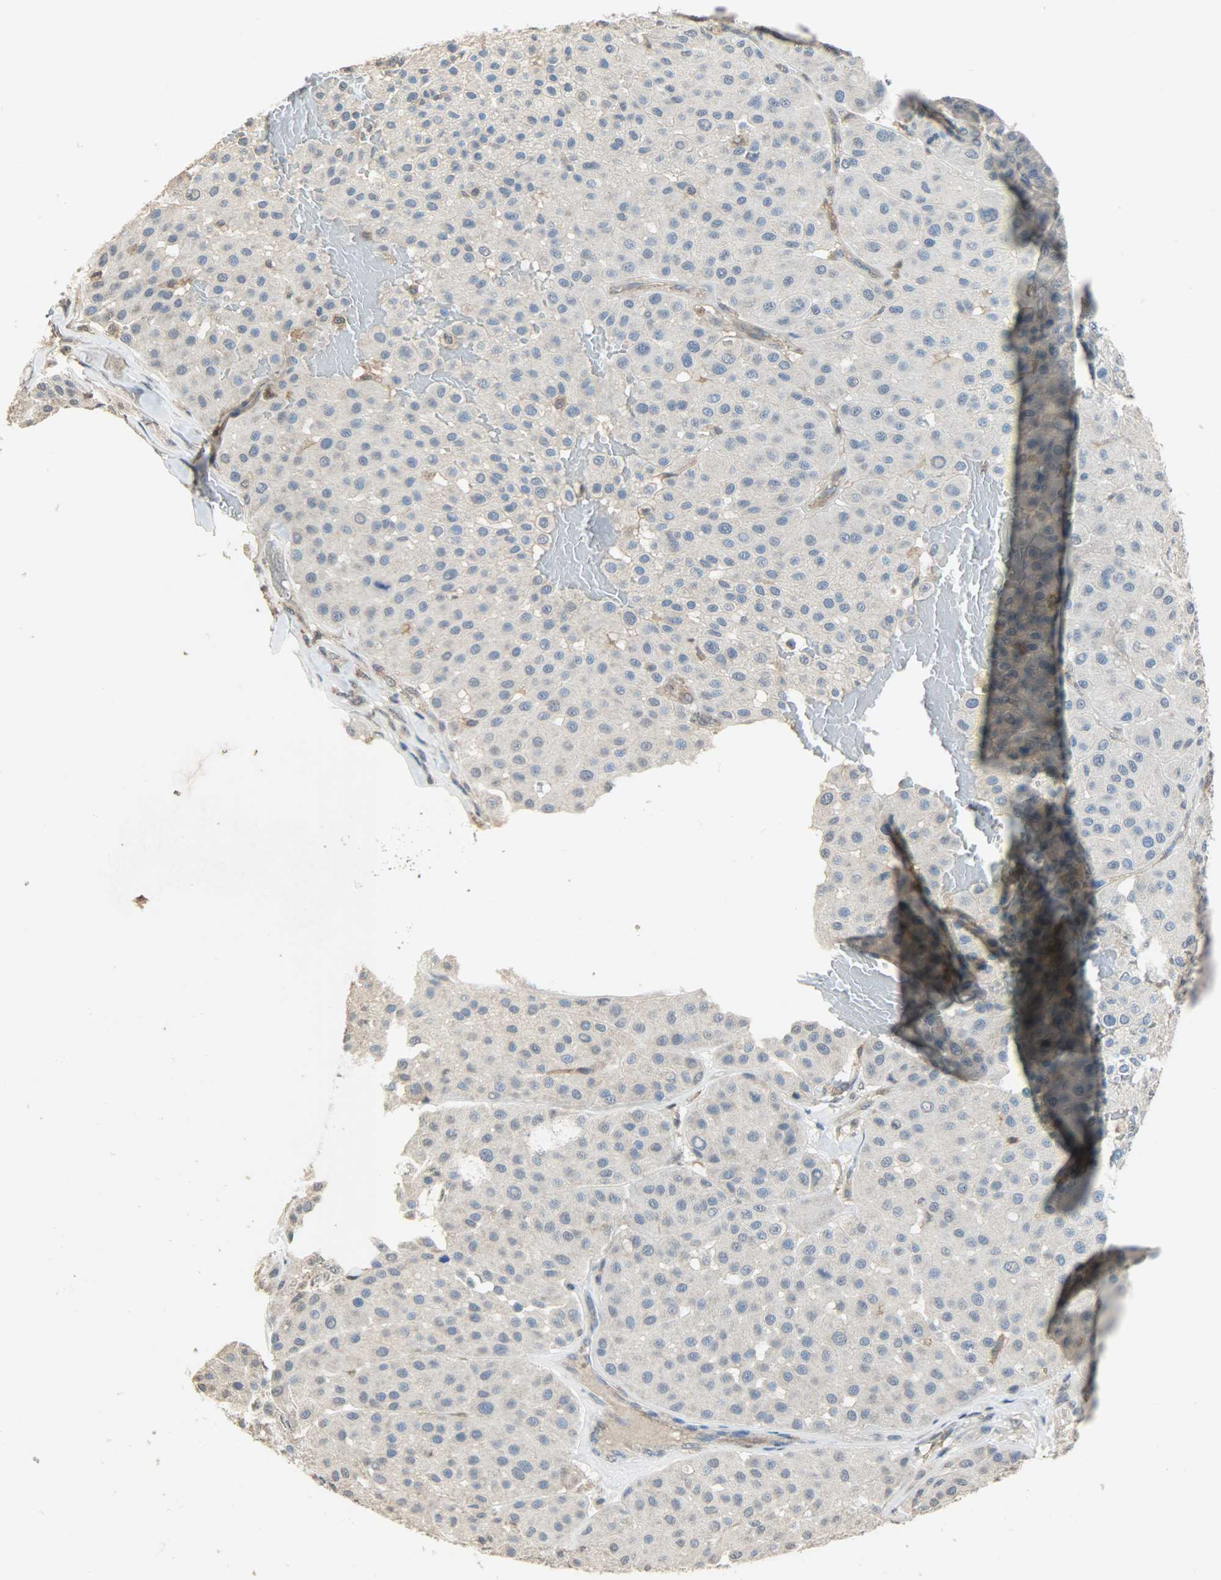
{"staining": {"intensity": "negative", "quantity": "none", "location": "none"}, "tissue": "melanoma", "cell_type": "Tumor cells", "image_type": "cancer", "snomed": [{"axis": "morphology", "description": "Normal tissue, NOS"}, {"axis": "morphology", "description": "Malignant melanoma, Metastatic site"}, {"axis": "topography", "description": "Skin"}], "caption": "IHC histopathology image of malignant melanoma (metastatic site) stained for a protein (brown), which demonstrates no positivity in tumor cells.", "gene": "TRIM21", "patient": {"sex": "male", "age": 41}}